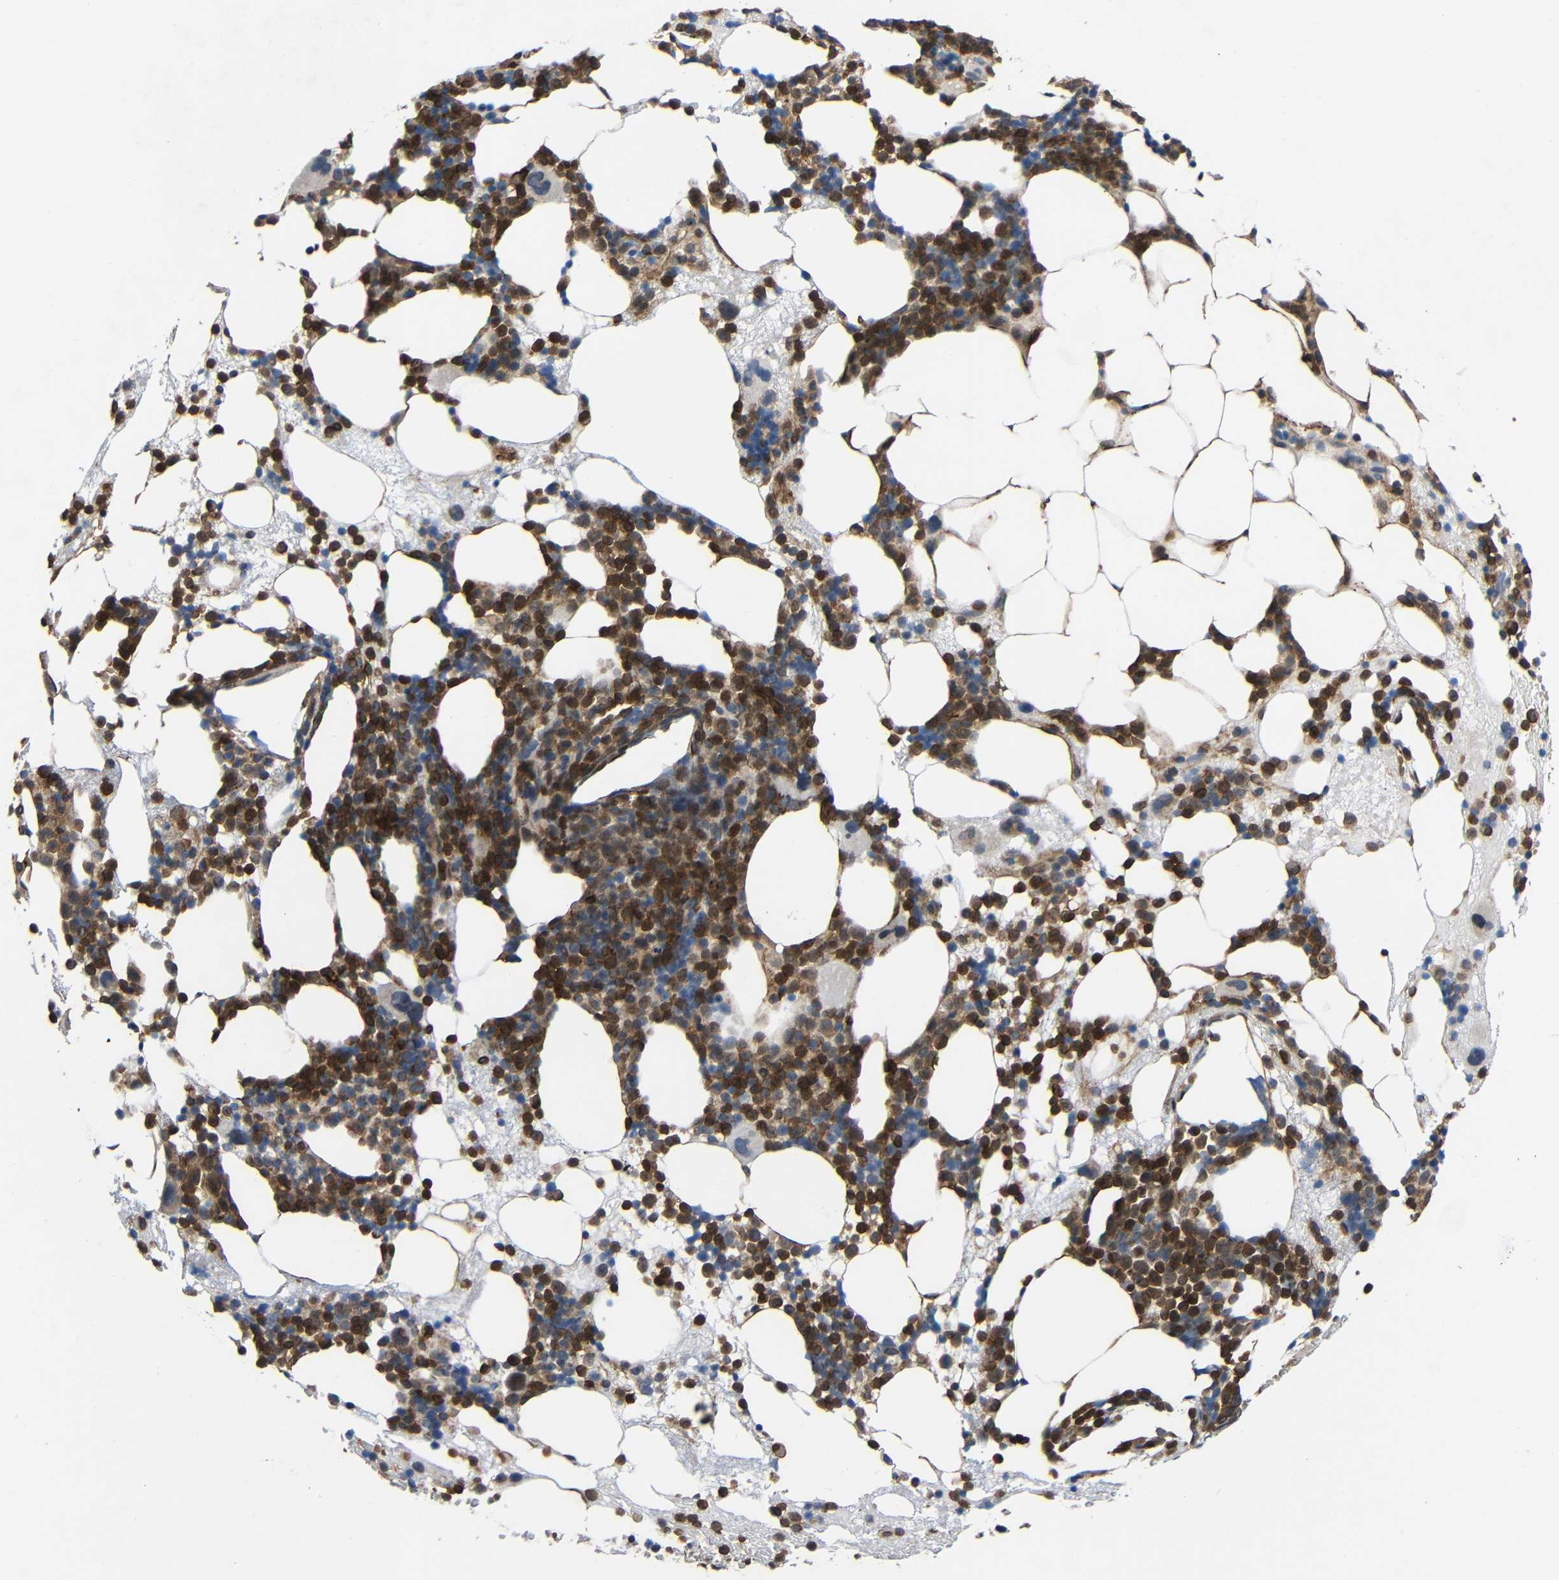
{"staining": {"intensity": "strong", "quantity": ">75%", "location": "cytoplasmic/membranous"}, "tissue": "bone marrow", "cell_type": "Hematopoietic cells", "image_type": "normal", "snomed": [{"axis": "morphology", "description": "Normal tissue, NOS"}, {"axis": "morphology", "description": "Inflammation, NOS"}, {"axis": "topography", "description": "Bone marrow"}], "caption": "The histopathology image shows a brown stain indicating the presence of a protein in the cytoplasmic/membranous of hematopoietic cells in bone marrow.", "gene": "C1GALT1", "patient": {"sex": "female", "age": 76}}